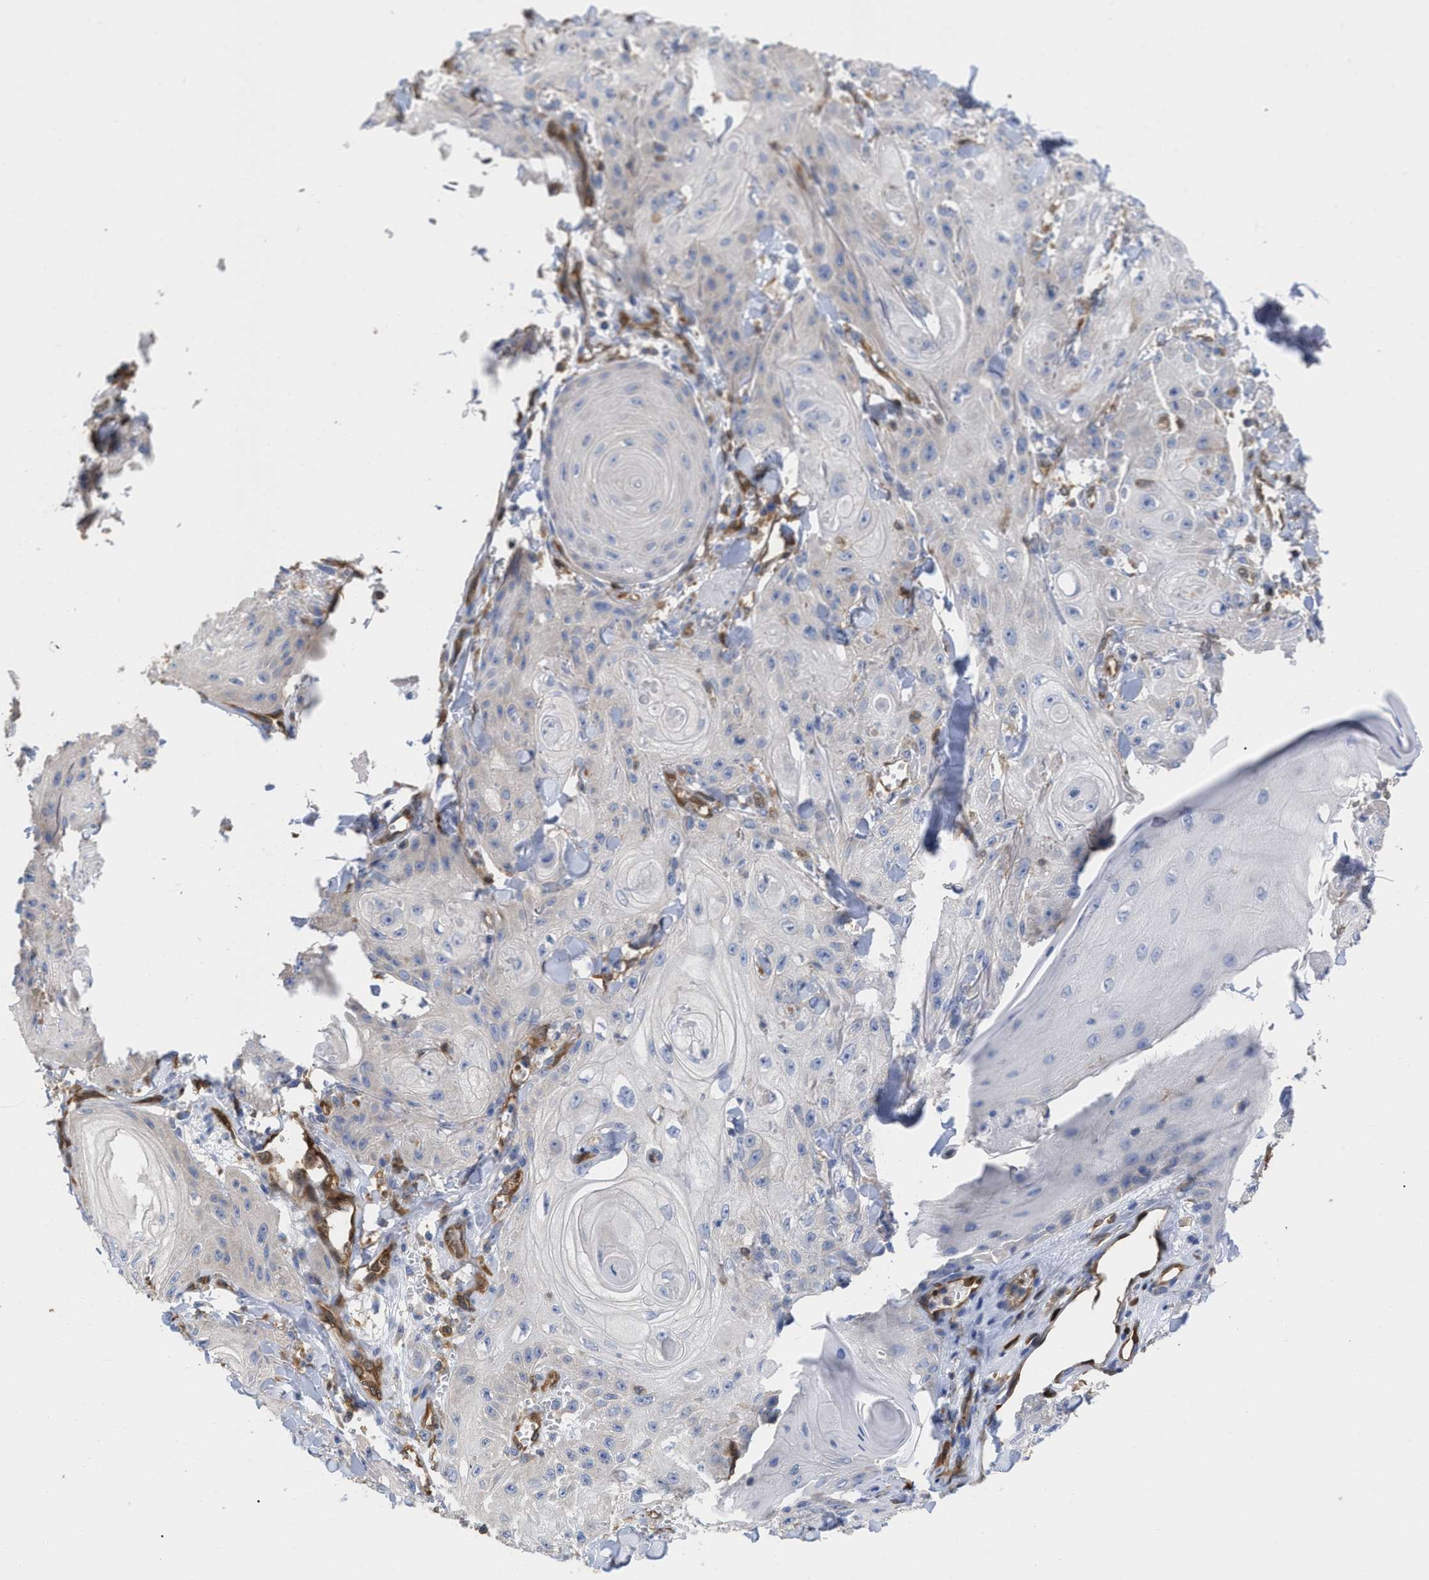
{"staining": {"intensity": "negative", "quantity": "none", "location": "none"}, "tissue": "skin cancer", "cell_type": "Tumor cells", "image_type": "cancer", "snomed": [{"axis": "morphology", "description": "Squamous cell carcinoma, NOS"}, {"axis": "topography", "description": "Skin"}], "caption": "Tumor cells show no significant positivity in skin cancer.", "gene": "GIMAP4", "patient": {"sex": "male", "age": 74}}